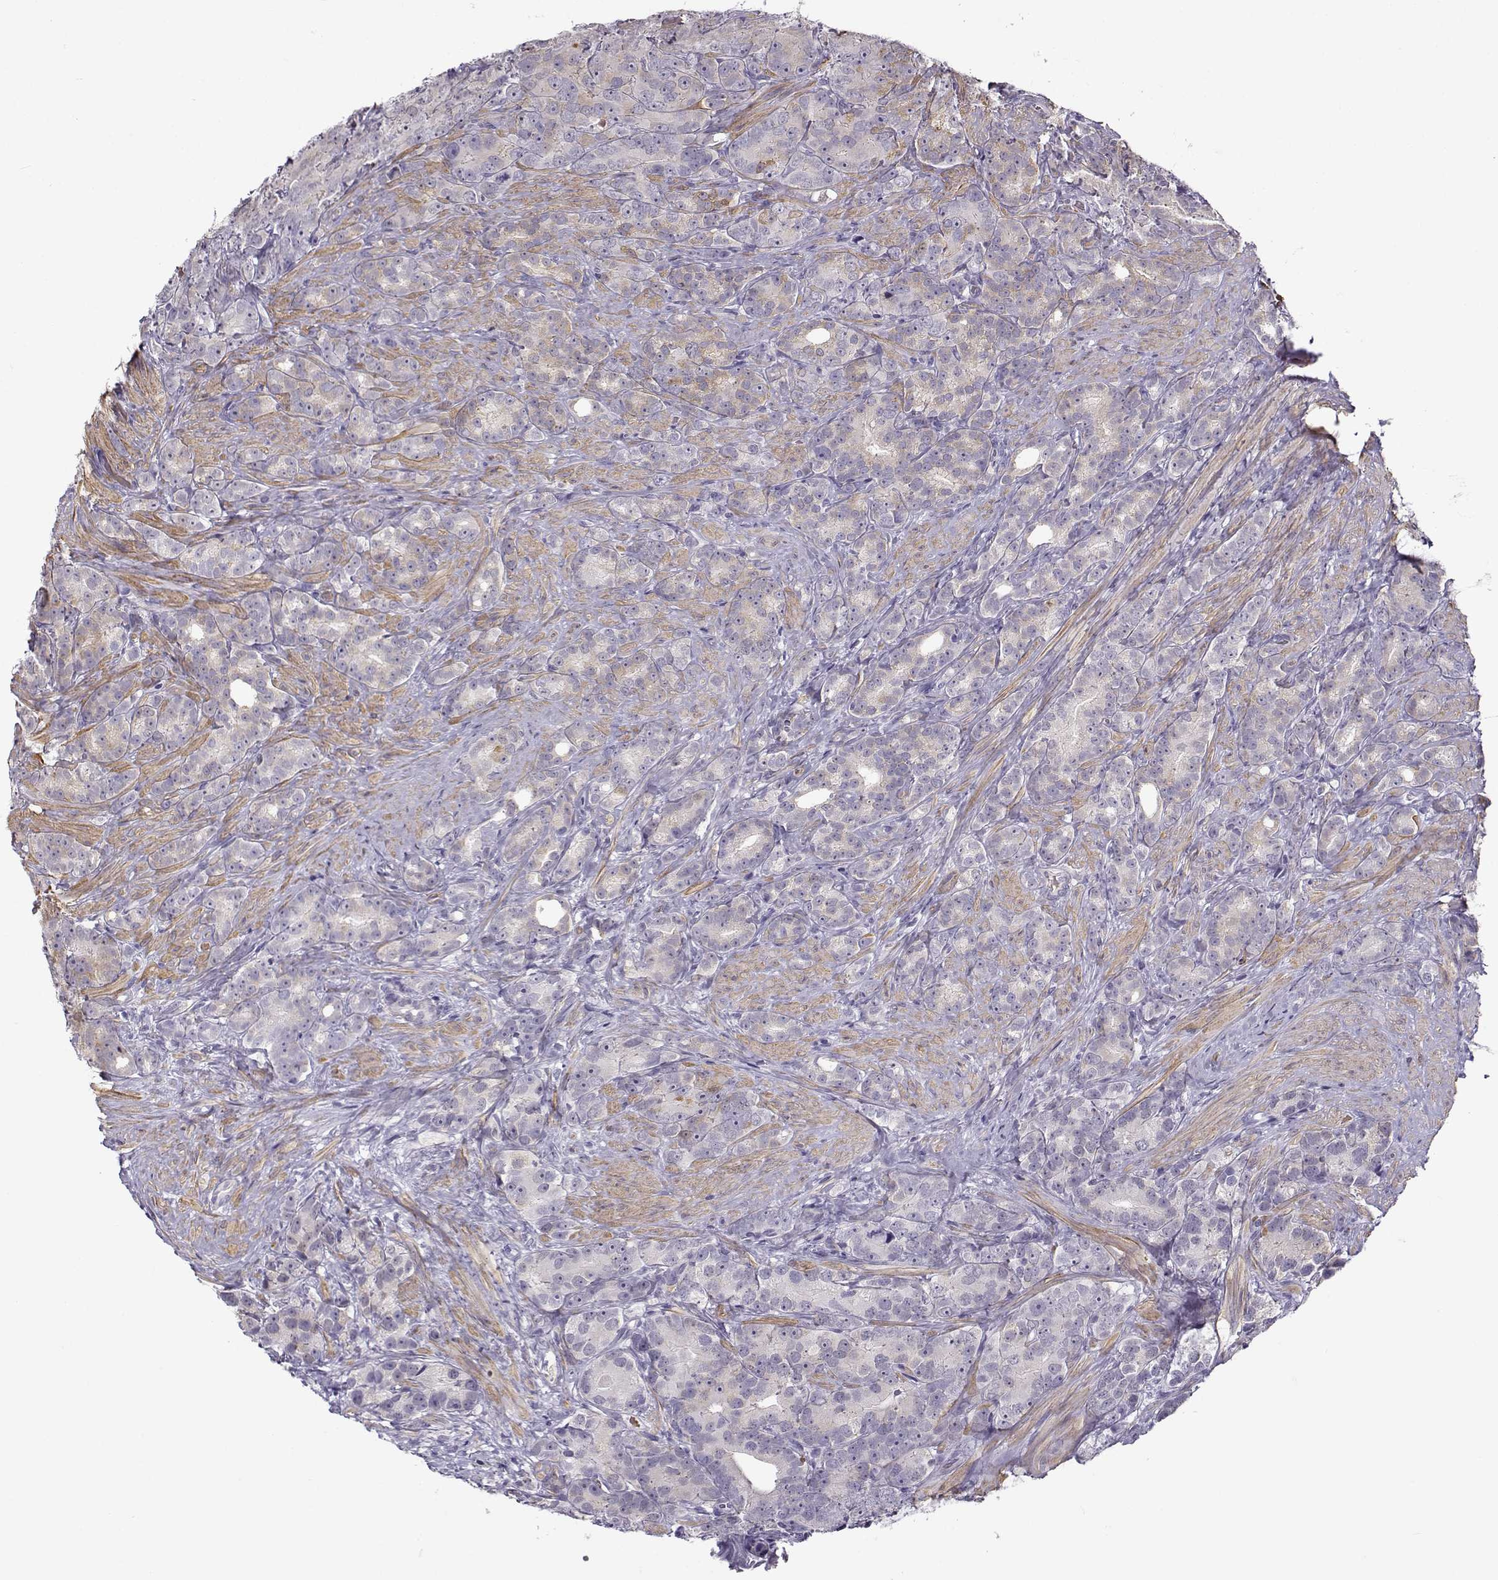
{"staining": {"intensity": "negative", "quantity": "none", "location": "none"}, "tissue": "prostate cancer", "cell_type": "Tumor cells", "image_type": "cancer", "snomed": [{"axis": "morphology", "description": "Adenocarcinoma, High grade"}, {"axis": "topography", "description": "Prostate"}], "caption": "IHC photomicrograph of neoplastic tissue: human high-grade adenocarcinoma (prostate) stained with DAB displays no significant protein staining in tumor cells.", "gene": "UCP3", "patient": {"sex": "male", "age": 90}}